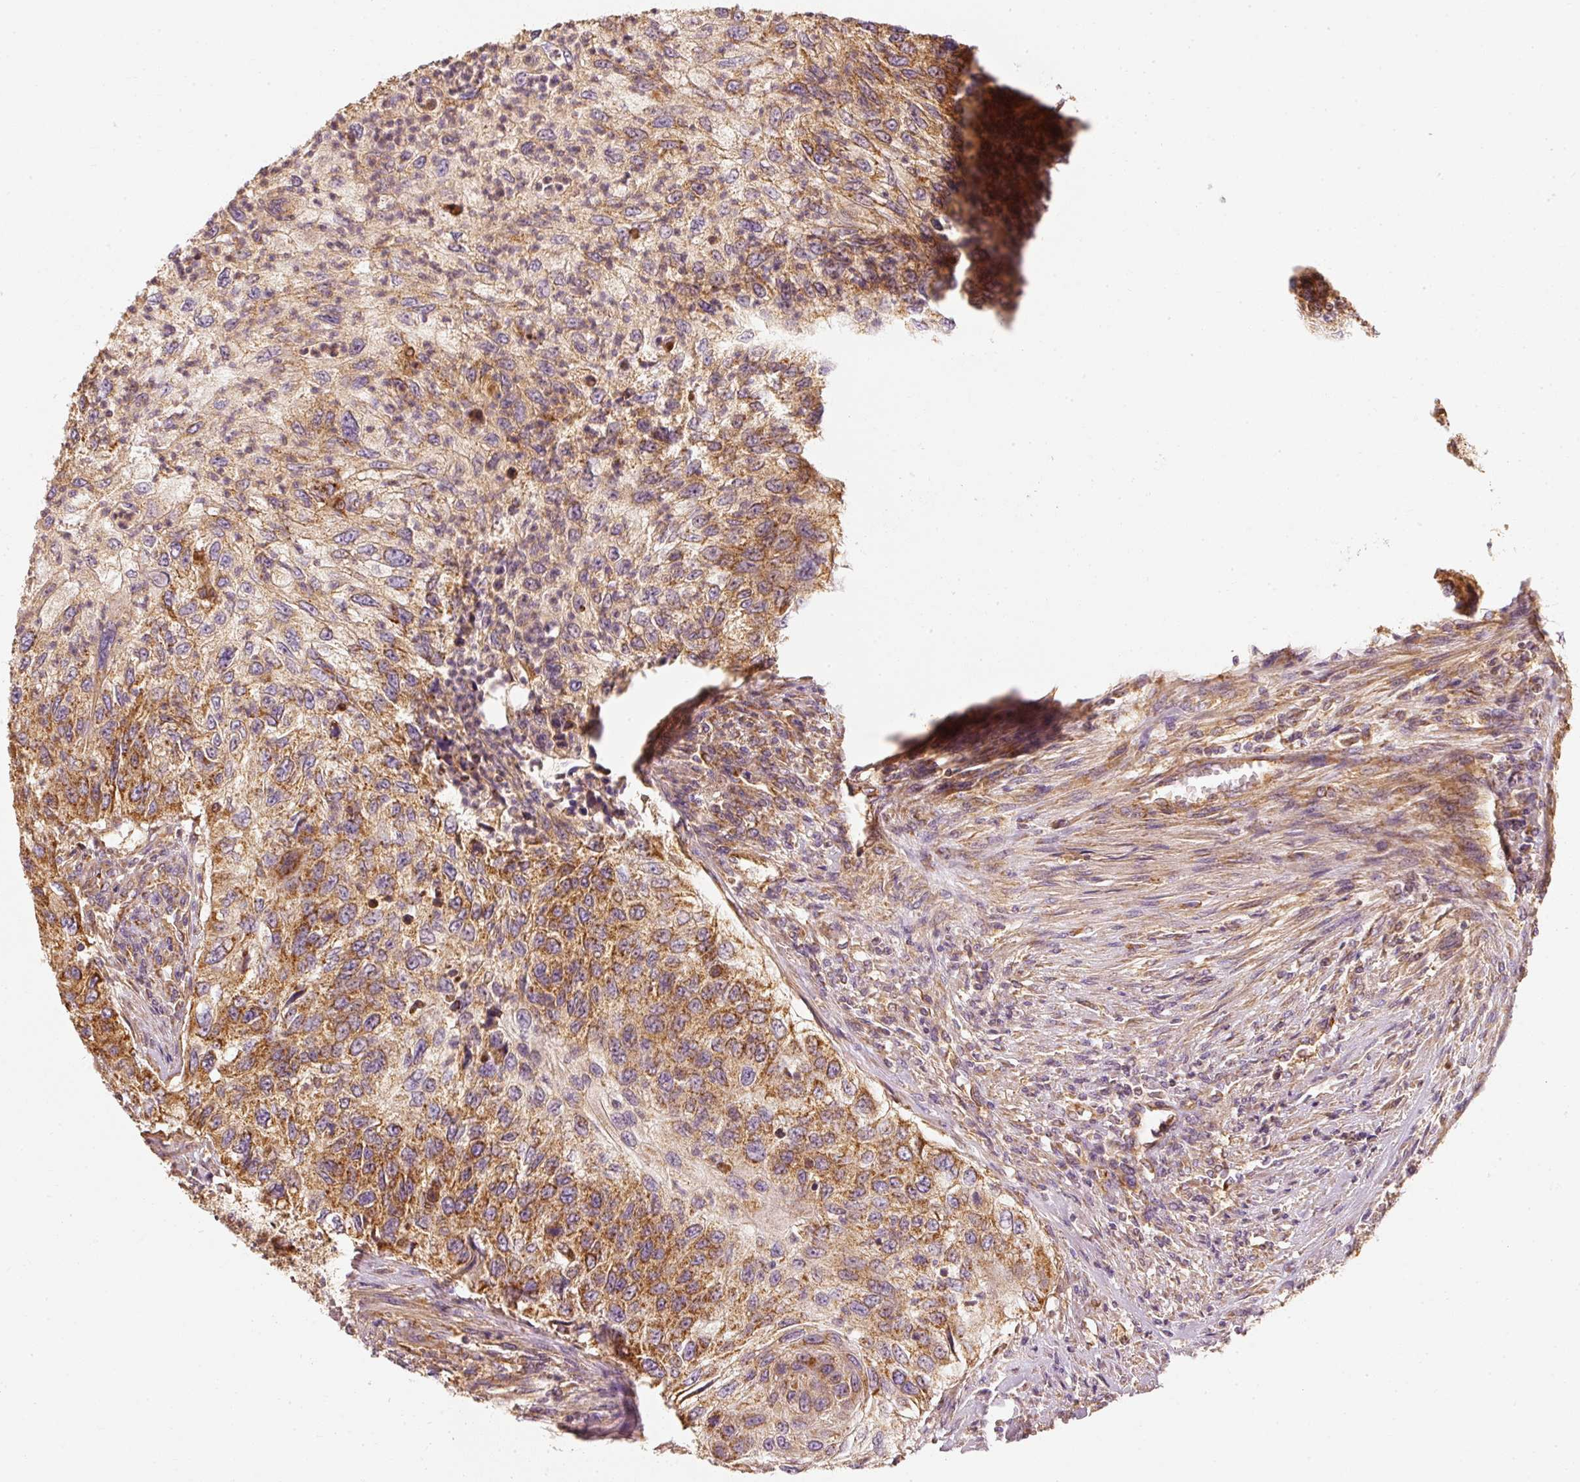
{"staining": {"intensity": "moderate", "quantity": ">75%", "location": "cytoplasmic/membranous"}, "tissue": "urothelial cancer", "cell_type": "Tumor cells", "image_type": "cancer", "snomed": [{"axis": "morphology", "description": "Urothelial carcinoma, High grade"}, {"axis": "topography", "description": "Urinary bladder"}], "caption": "Urothelial cancer stained with a brown dye reveals moderate cytoplasmic/membranous positive staining in approximately >75% of tumor cells.", "gene": "TOMM40", "patient": {"sex": "female", "age": 60}}